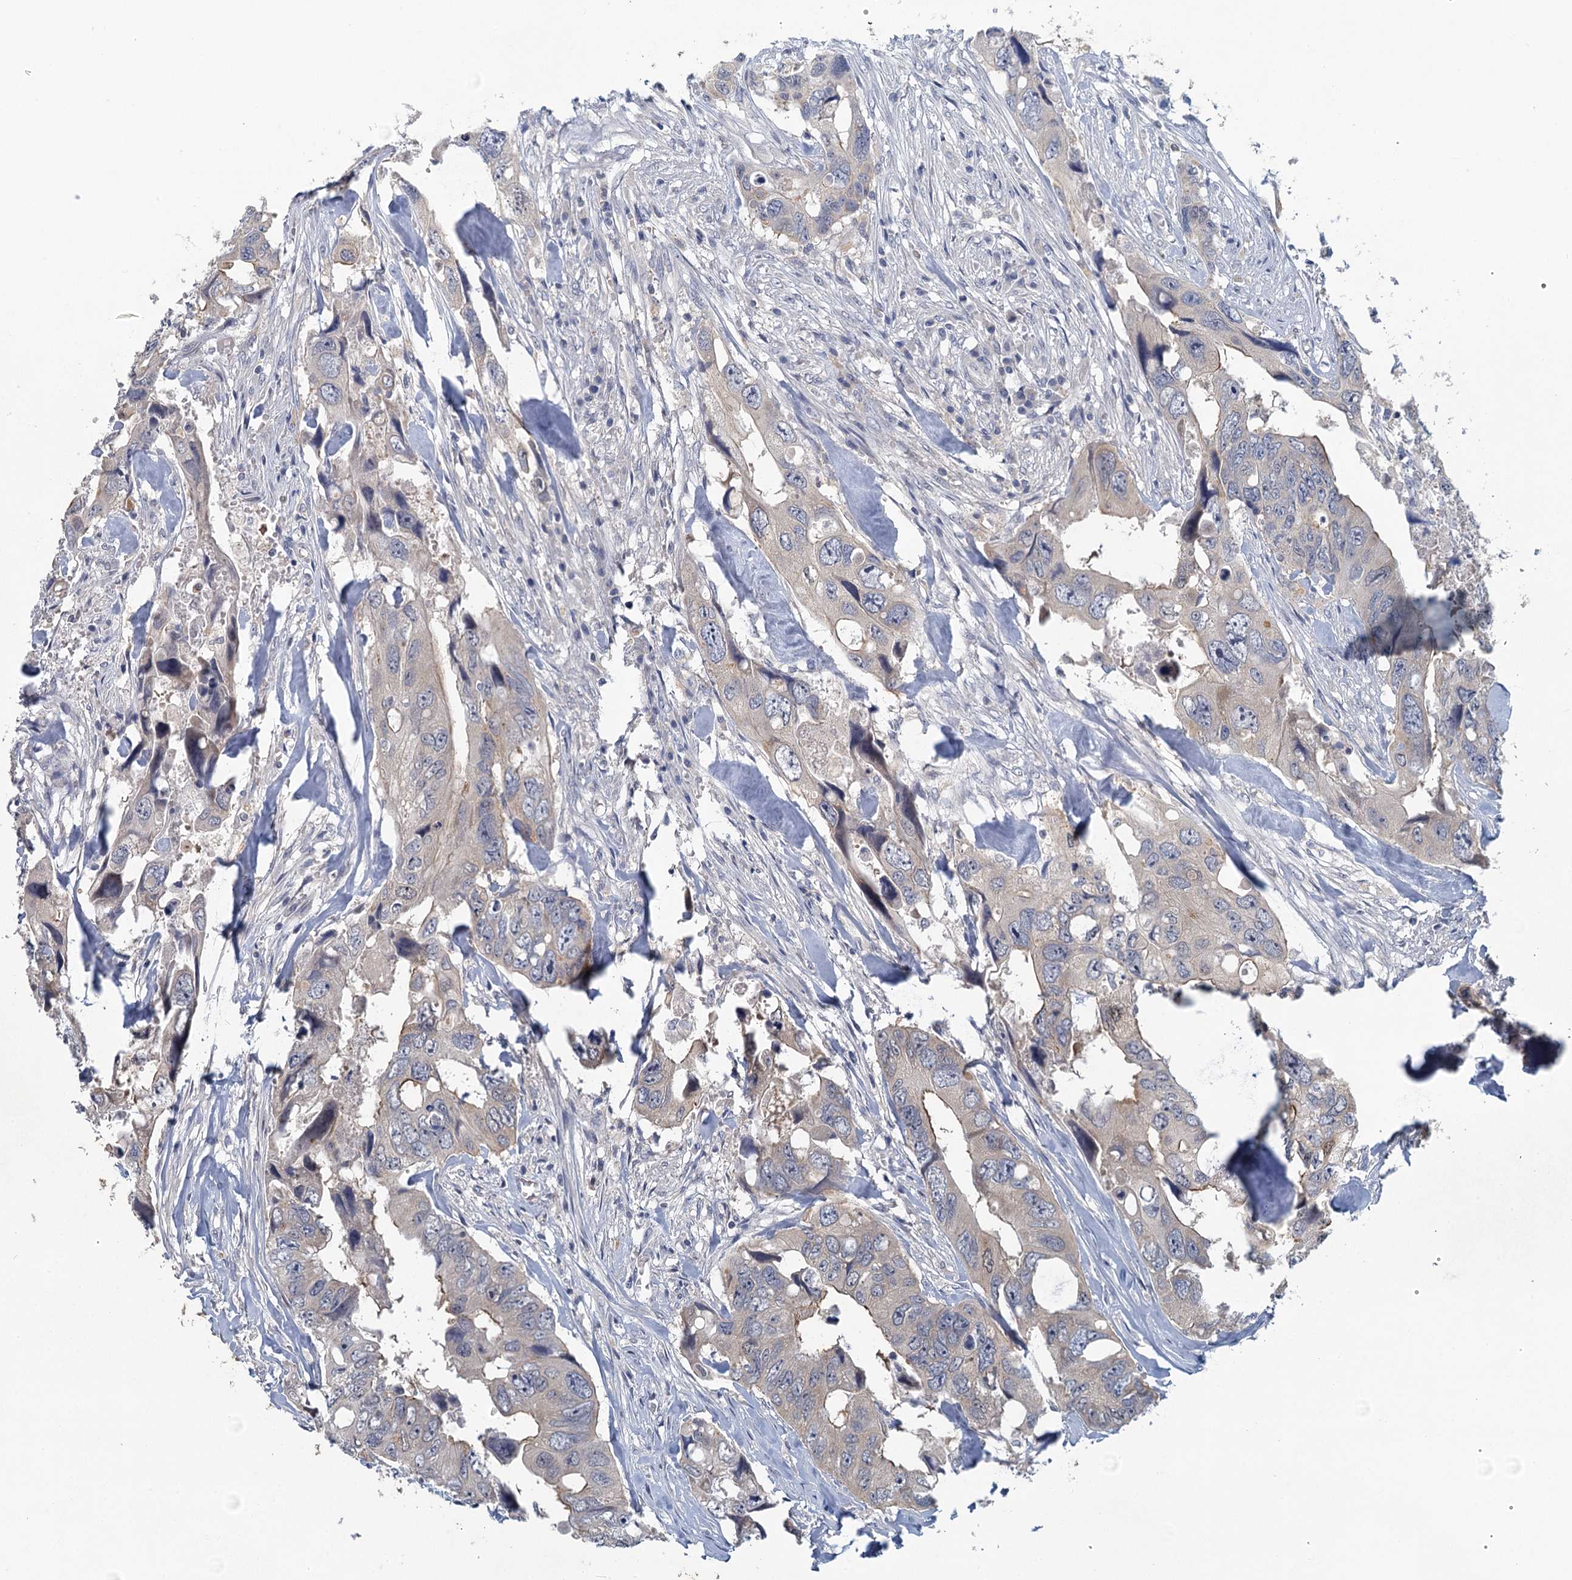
{"staining": {"intensity": "weak", "quantity": "<25%", "location": "cytoplasmic/membranous"}, "tissue": "colorectal cancer", "cell_type": "Tumor cells", "image_type": "cancer", "snomed": [{"axis": "morphology", "description": "Adenocarcinoma, NOS"}, {"axis": "topography", "description": "Rectum"}], "caption": "Human colorectal cancer (adenocarcinoma) stained for a protein using immunohistochemistry displays no staining in tumor cells.", "gene": "MYO7B", "patient": {"sex": "male", "age": 57}}